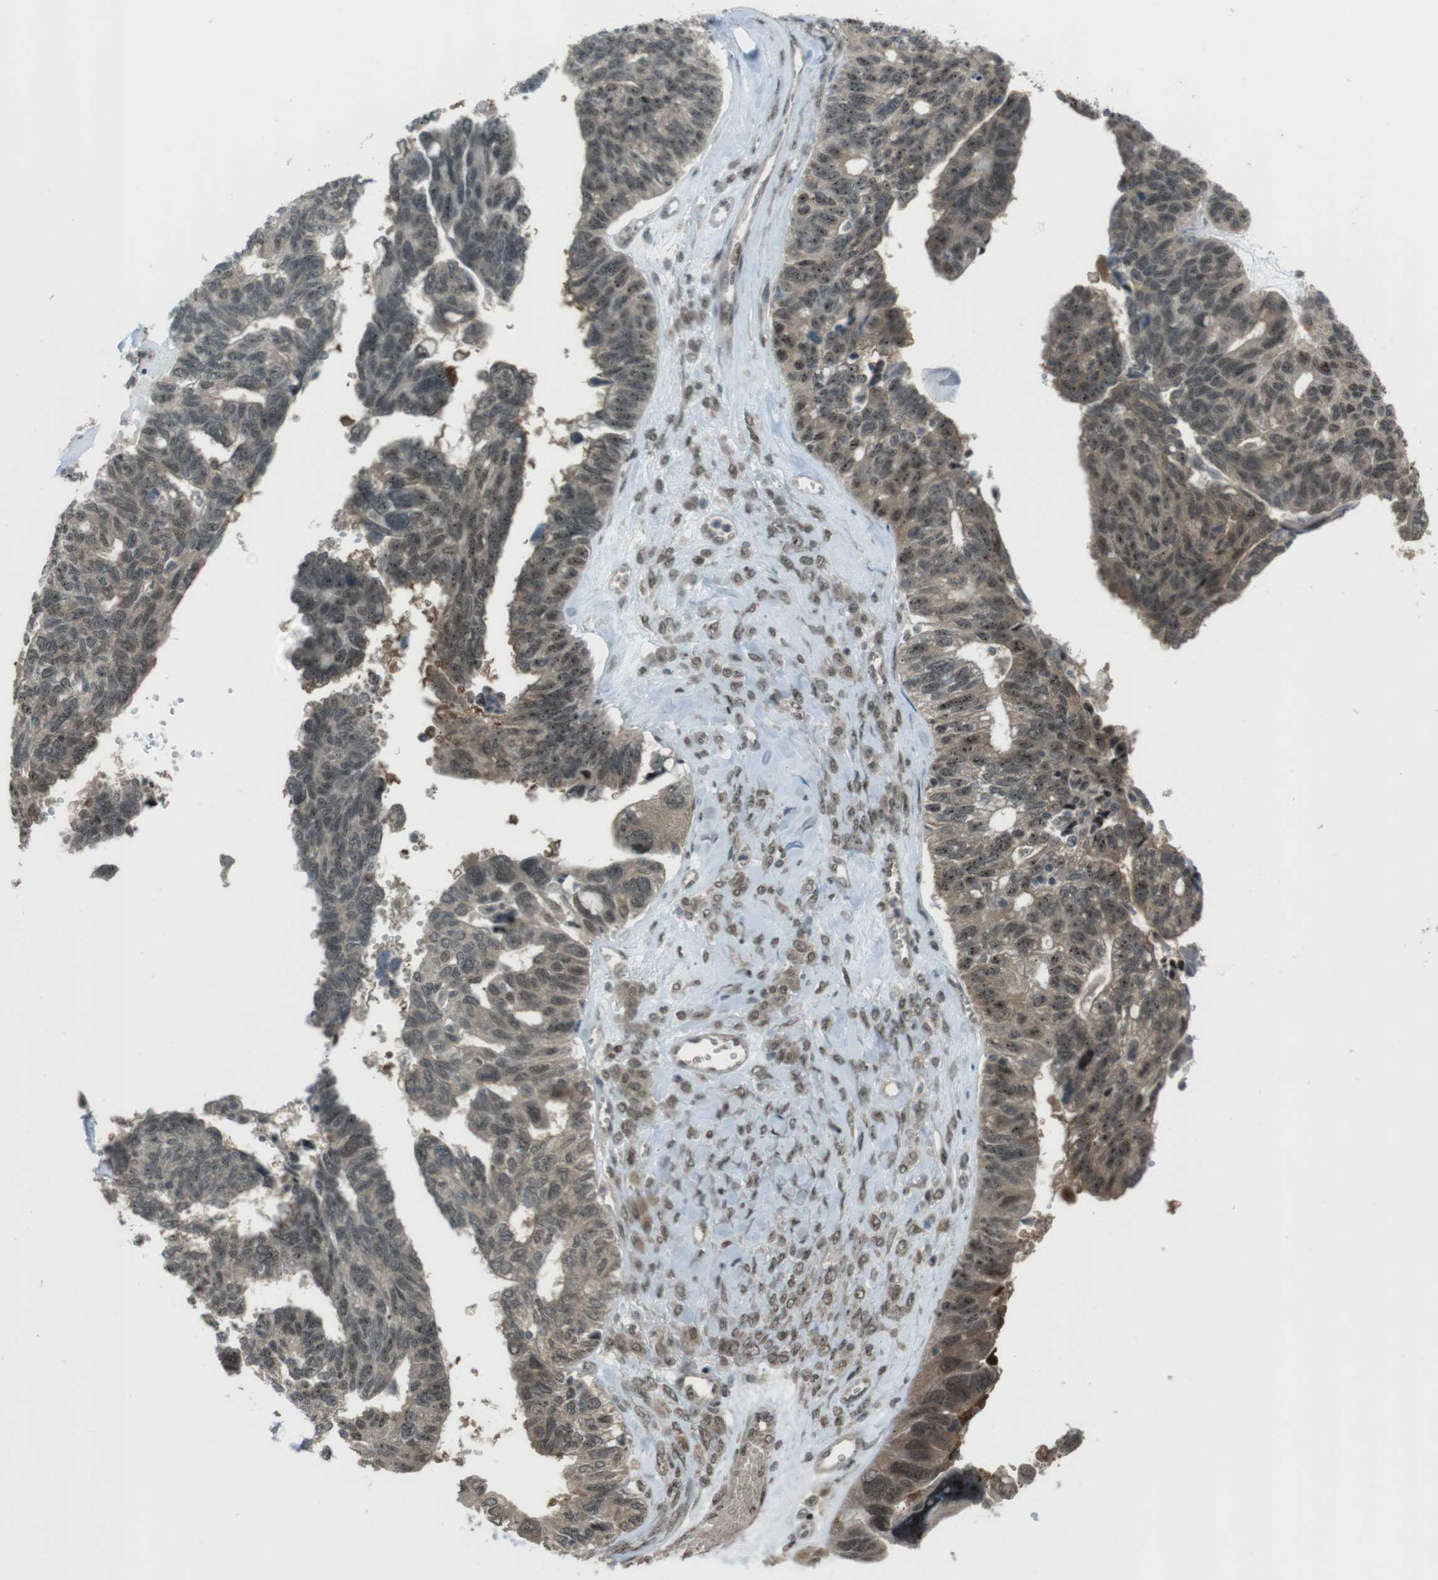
{"staining": {"intensity": "weak", "quantity": ">75%", "location": "cytoplasmic/membranous,nuclear"}, "tissue": "ovarian cancer", "cell_type": "Tumor cells", "image_type": "cancer", "snomed": [{"axis": "morphology", "description": "Cystadenocarcinoma, serous, NOS"}, {"axis": "topography", "description": "Ovary"}], "caption": "A micrograph showing weak cytoplasmic/membranous and nuclear staining in approximately >75% of tumor cells in ovarian serous cystadenocarcinoma, as visualized by brown immunohistochemical staining.", "gene": "SLITRK5", "patient": {"sex": "female", "age": 79}}